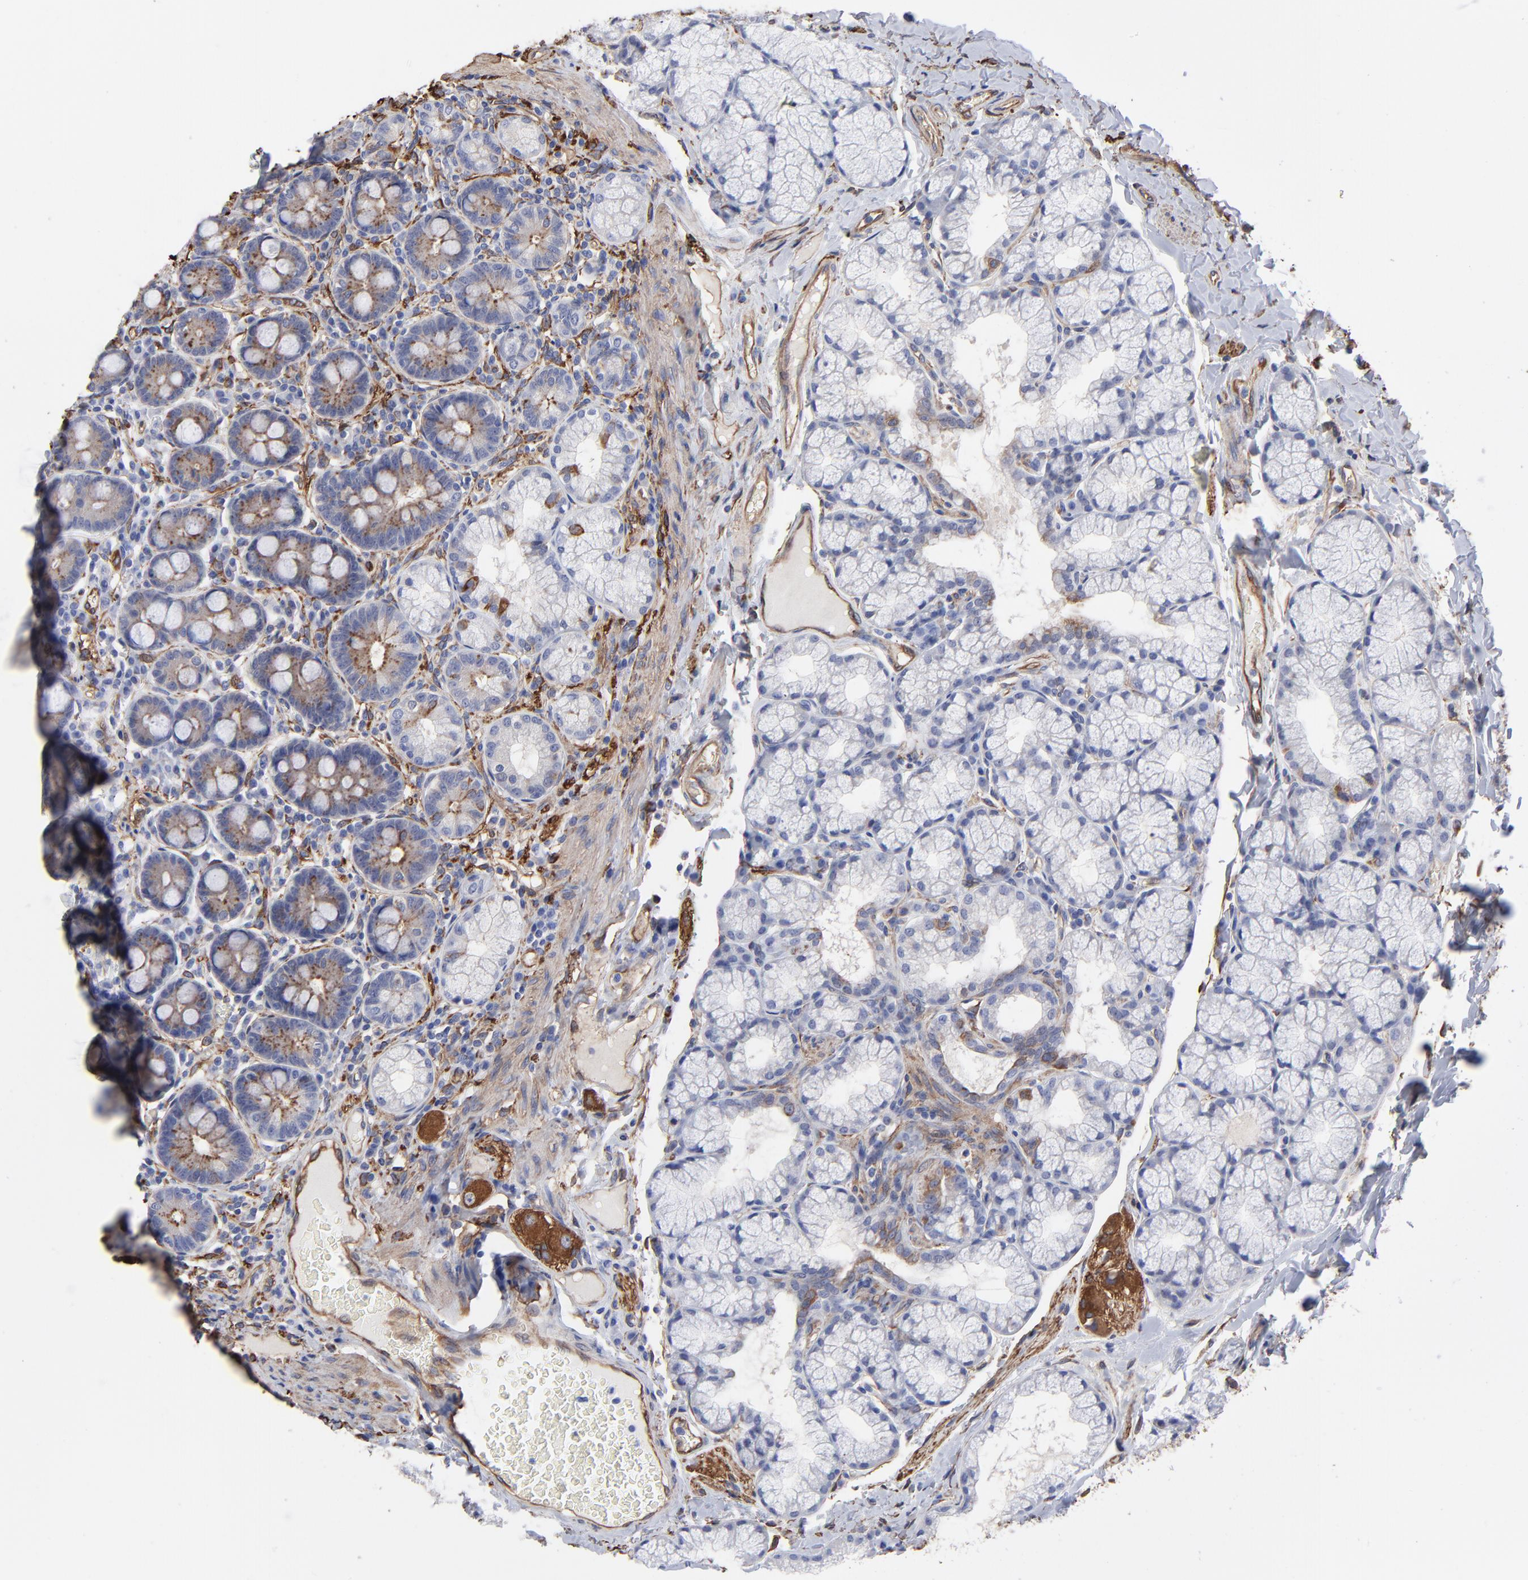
{"staining": {"intensity": "negative", "quantity": "none", "location": "none"}, "tissue": "duodenum", "cell_type": "Glandular cells", "image_type": "normal", "snomed": [{"axis": "morphology", "description": "Normal tissue, NOS"}, {"axis": "topography", "description": "Duodenum"}], "caption": "Photomicrograph shows no significant protein expression in glandular cells of normal duodenum.", "gene": "CILP", "patient": {"sex": "male", "age": 50}}